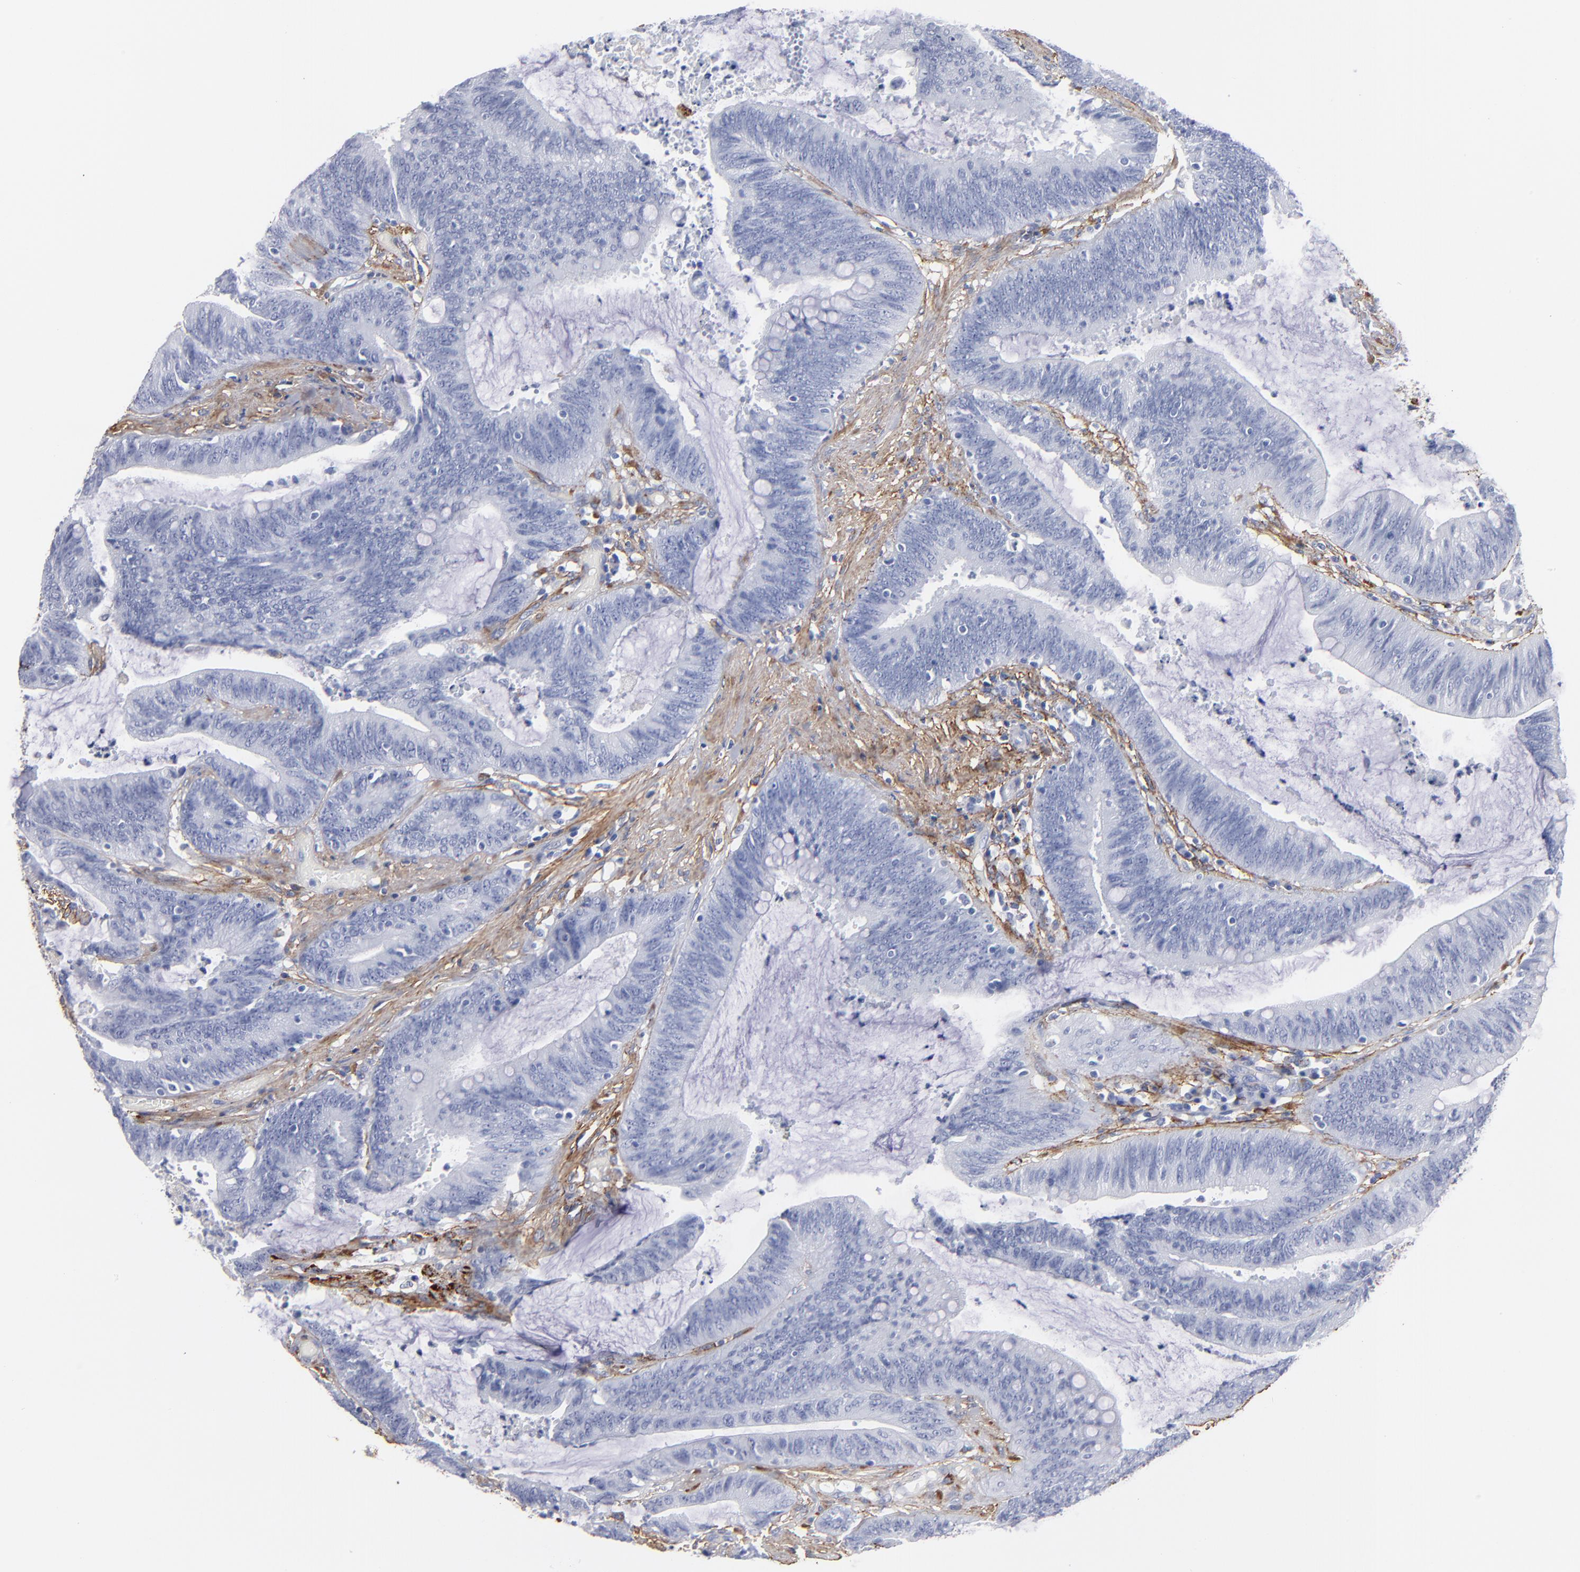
{"staining": {"intensity": "negative", "quantity": "none", "location": "none"}, "tissue": "colorectal cancer", "cell_type": "Tumor cells", "image_type": "cancer", "snomed": [{"axis": "morphology", "description": "Adenocarcinoma, NOS"}, {"axis": "topography", "description": "Rectum"}], "caption": "Micrograph shows no protein positivity in tumor cells of colorectal adenocarcinoma tissue.", "gene": "EMILIN1", "patient": {"sex": "female", "age": 66}}